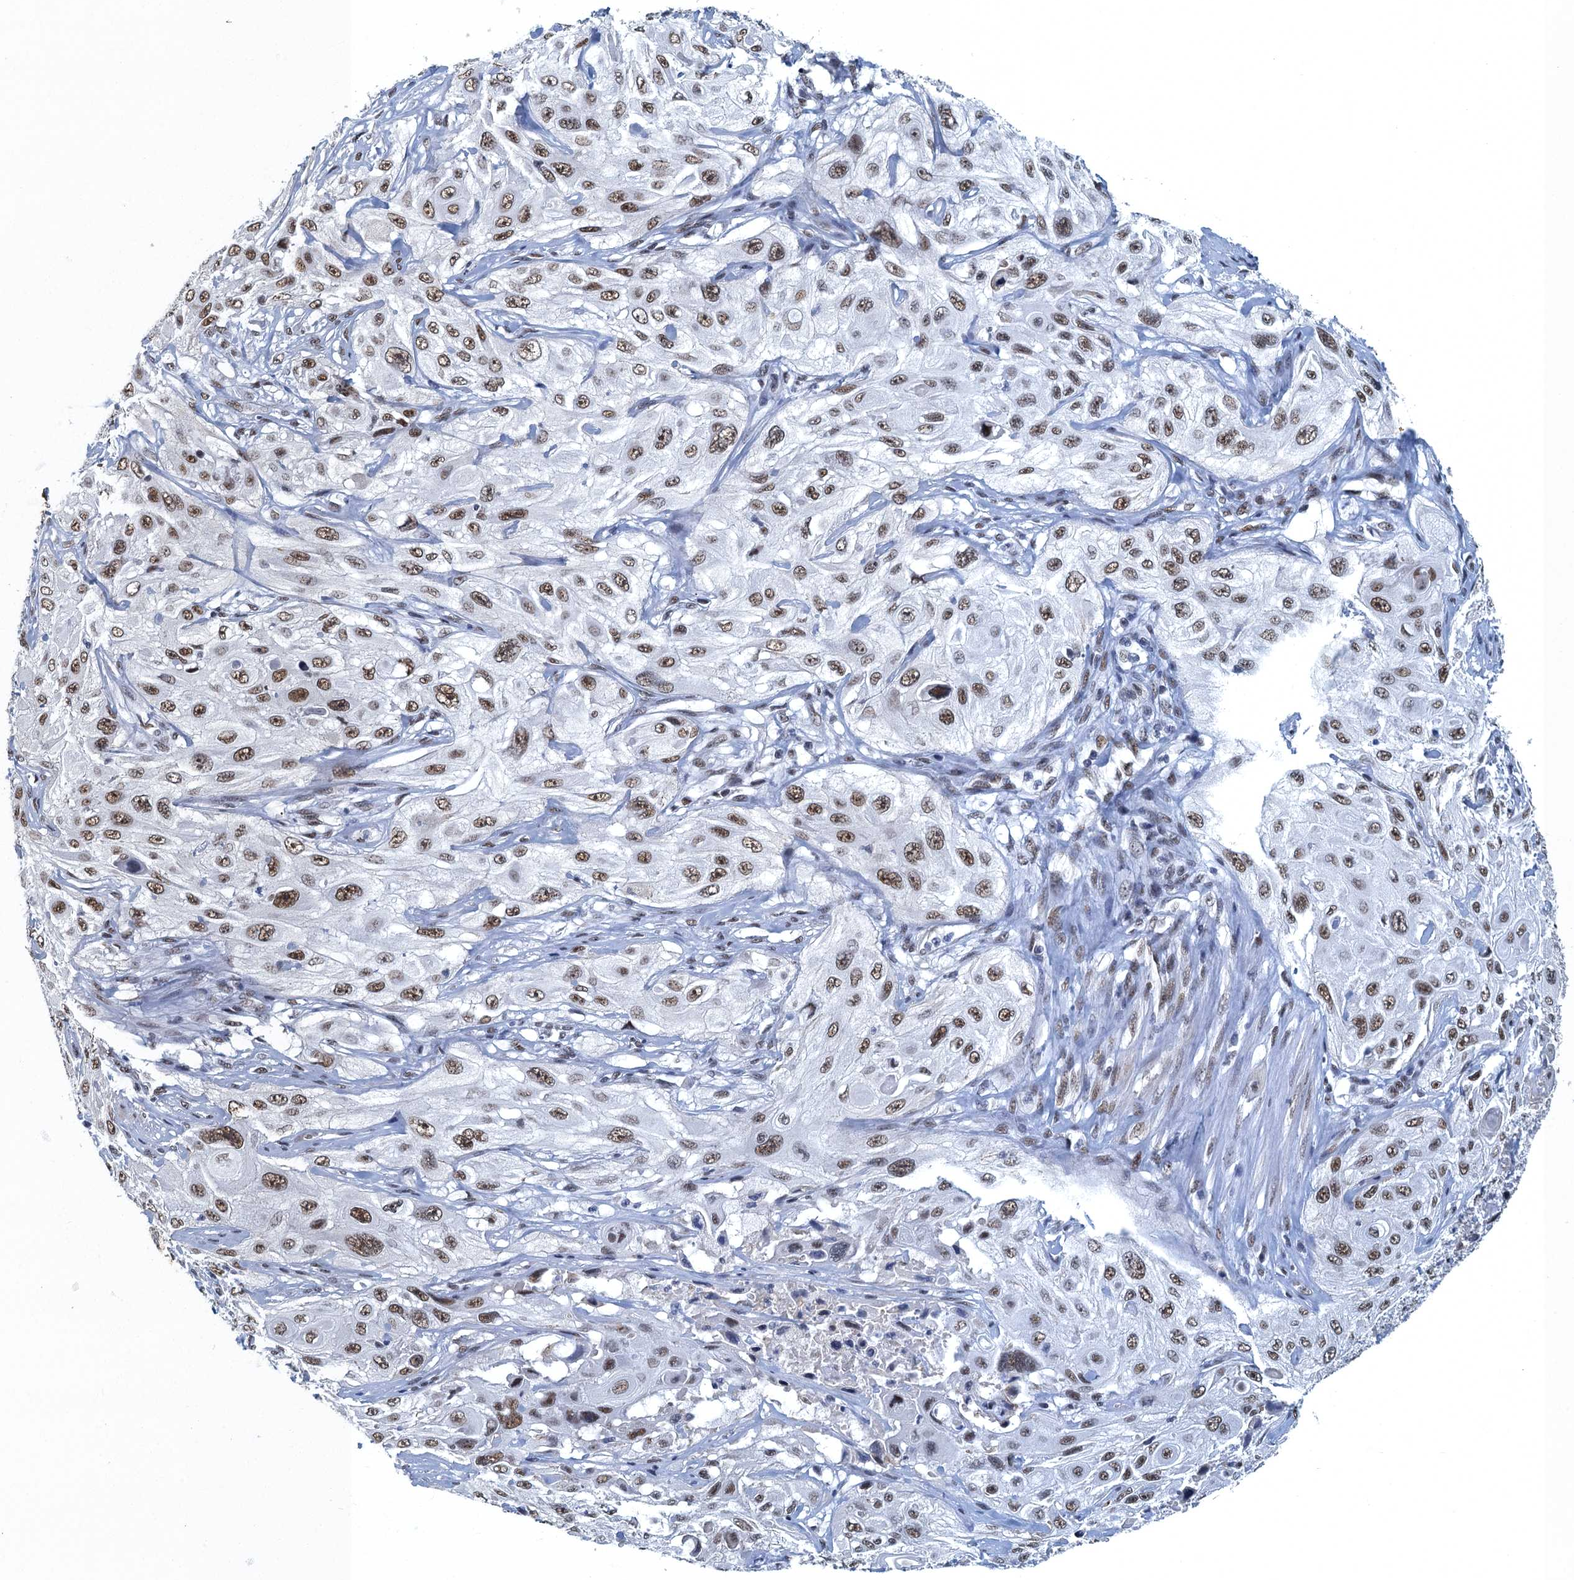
{"staining": {"intensity": "moderate", "quantity": ">75%", "location": "nuclear"}, "tissue": "cervical cancer", "cell_type": "Tumor cells", "image_type": "cancer", "snomed": [{"axis": "morphology", "description": "Squamous cell carcinoma, NOS"}, {"axis": "topography", "description": "Cervix"}], "caption": "A high-resolution photomicrograph shows IHC staining of cervical cancer (squamous cell carcinoma), which displays moderate nuclear expression in about >75% of tumor cells.", "gene": "GADL1", "patient": {"sex": "female", "age": 42}}